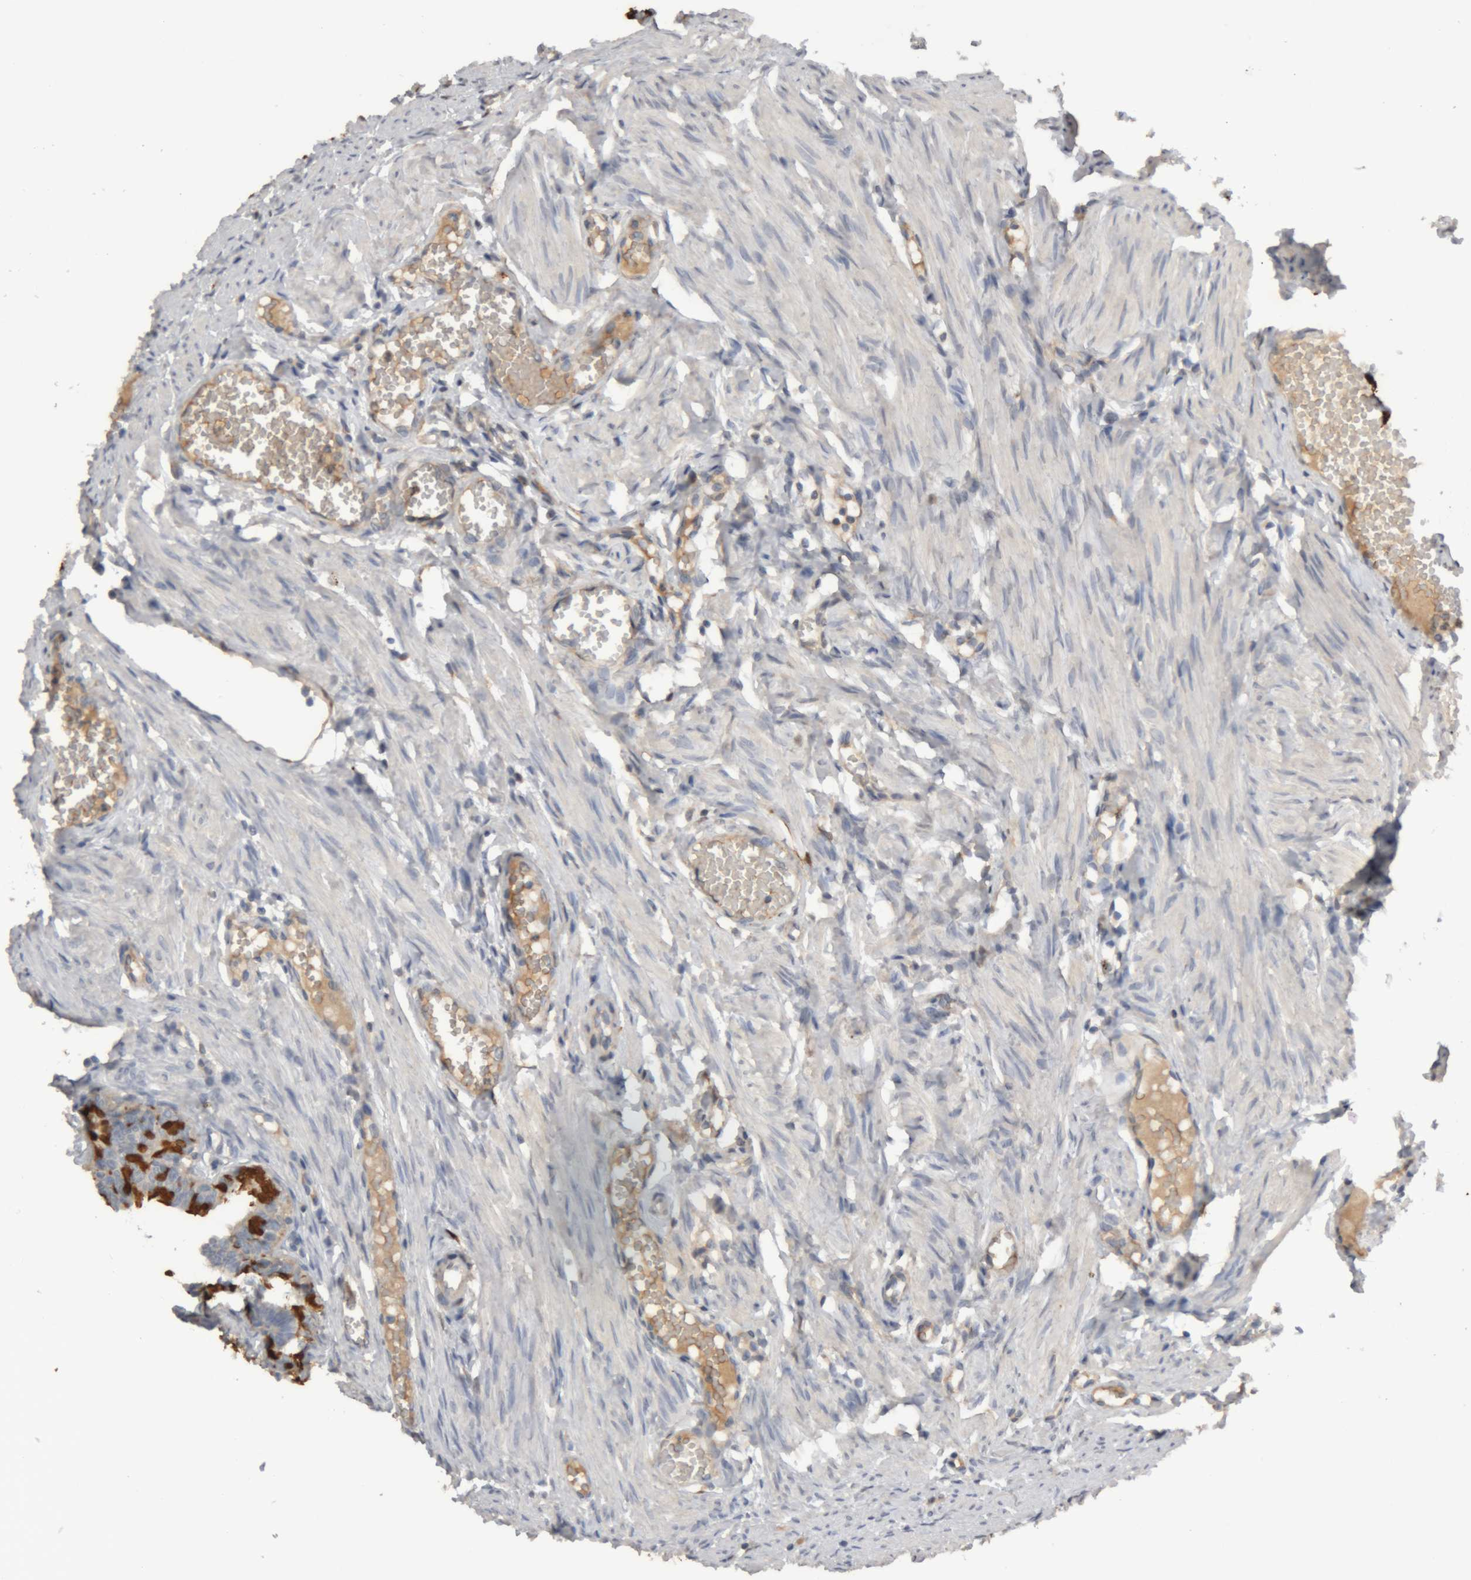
{"staining": {"intensity": "strong", "quantity": "25%-75%", "location": "cytoplasmic/membranous"}, "tissue": "fallopian tube", "cell_type": "Glandular cells", "image_type": "normal", "snomed": [{"axis": "morphology", "description": "Normal tissue, NOS"}, {"axis": "topography", "description": "Fallopian tube"}, {"axis": "topography", "description": "Ovary"}], "caption": "A high amount of strong cytoplasmic/membranous expression is appreciated in approximately 25%-75% of glandular cells in benign fallopian tube.", "gene": "TMED7", "patient": {"sex": "female", "age": 23}}